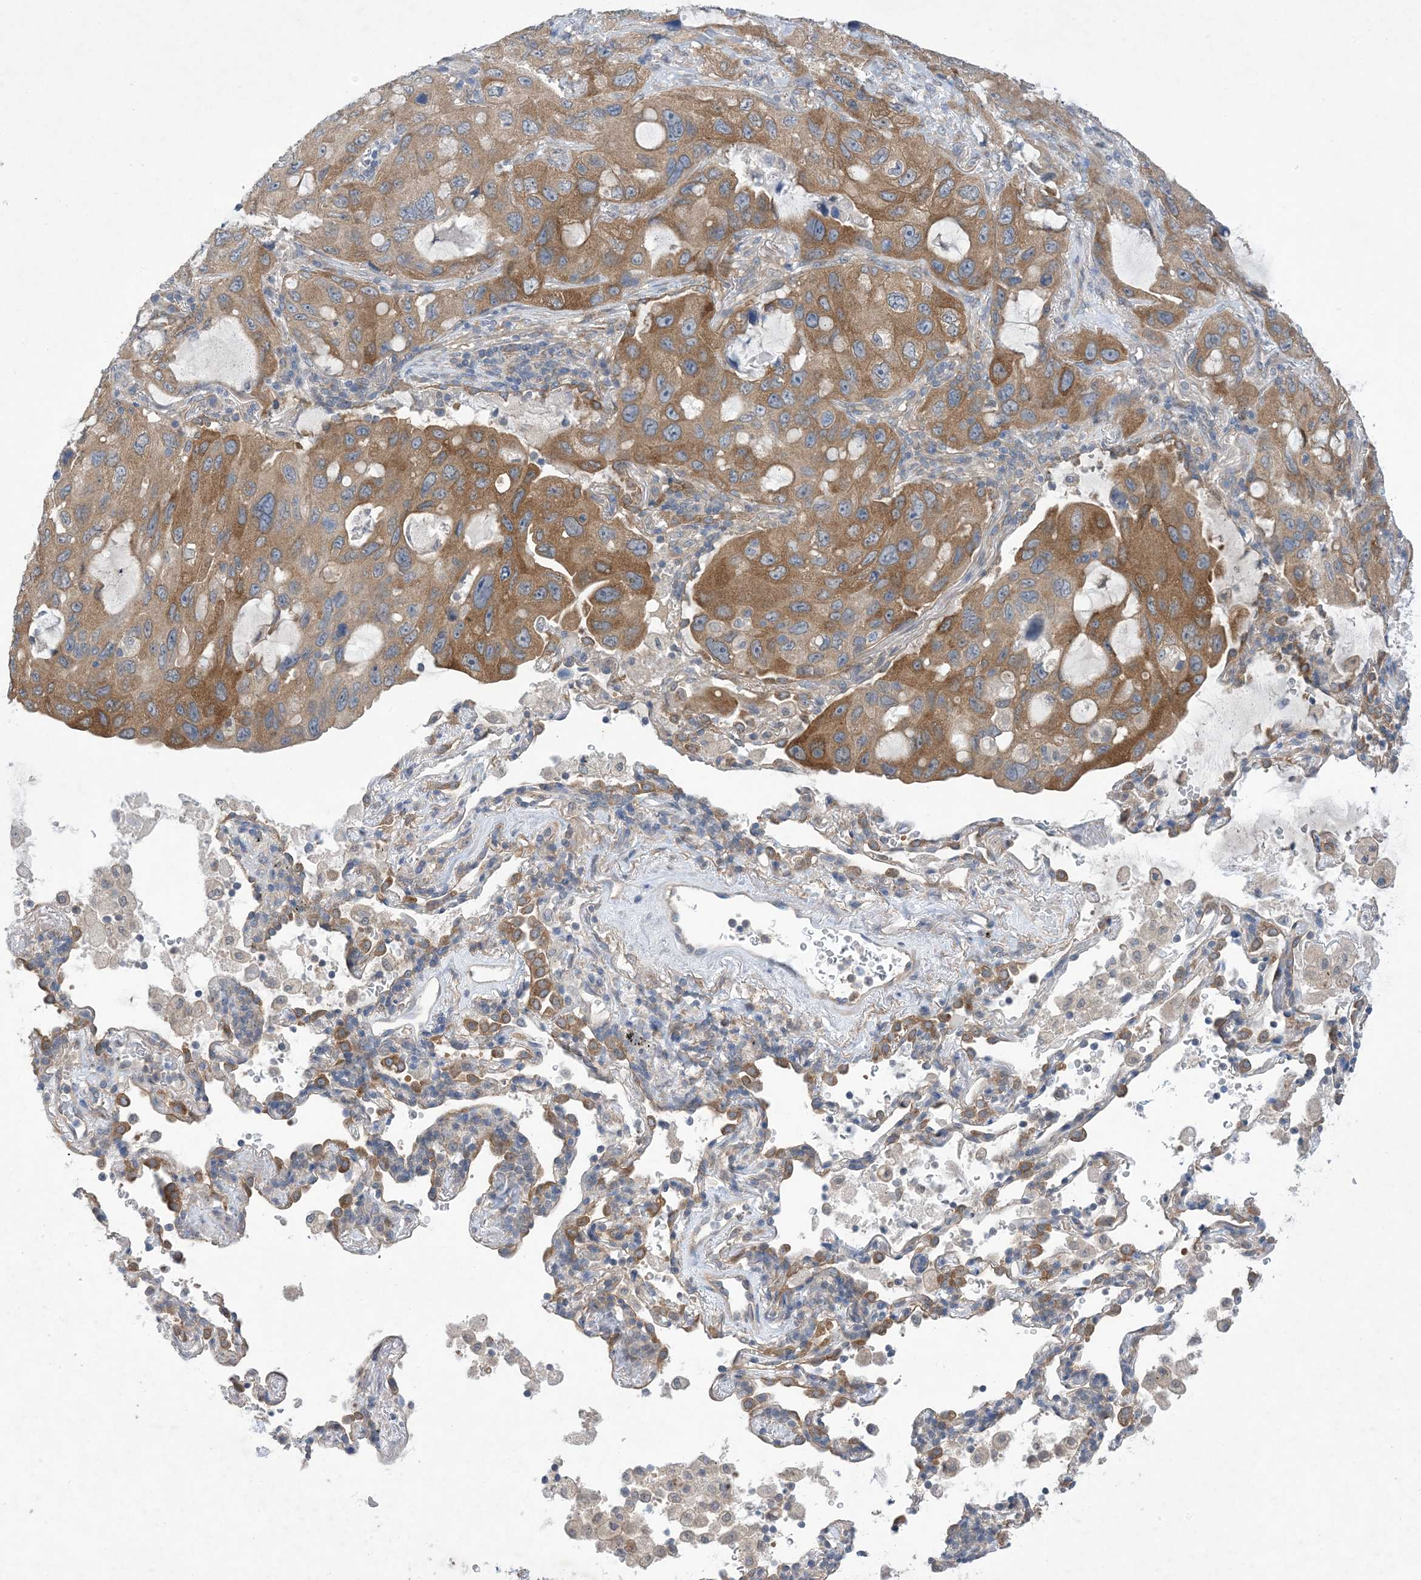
{"staining": {"intensity": "moderate", "quantity": ">75%", "location": "cytoplasmic/membranous"}, "tissue": "lung cancer", "cell_type": "Tumor cells", "image_type": "cancer", "snomed": [{"axis": "morphology", "description": "Squamous cell carcinoma, NOS"}, {"axis": "topography", "description": "Lung"}], "caption": "About >75% of tumor cells in human lung cancer reveal moderate cytoplasmic/membranous protein positivity as visualized by brown immunohistochemical staining.", "gene": "EHBP1", "patient": {"sex": "female", "age": 73}}